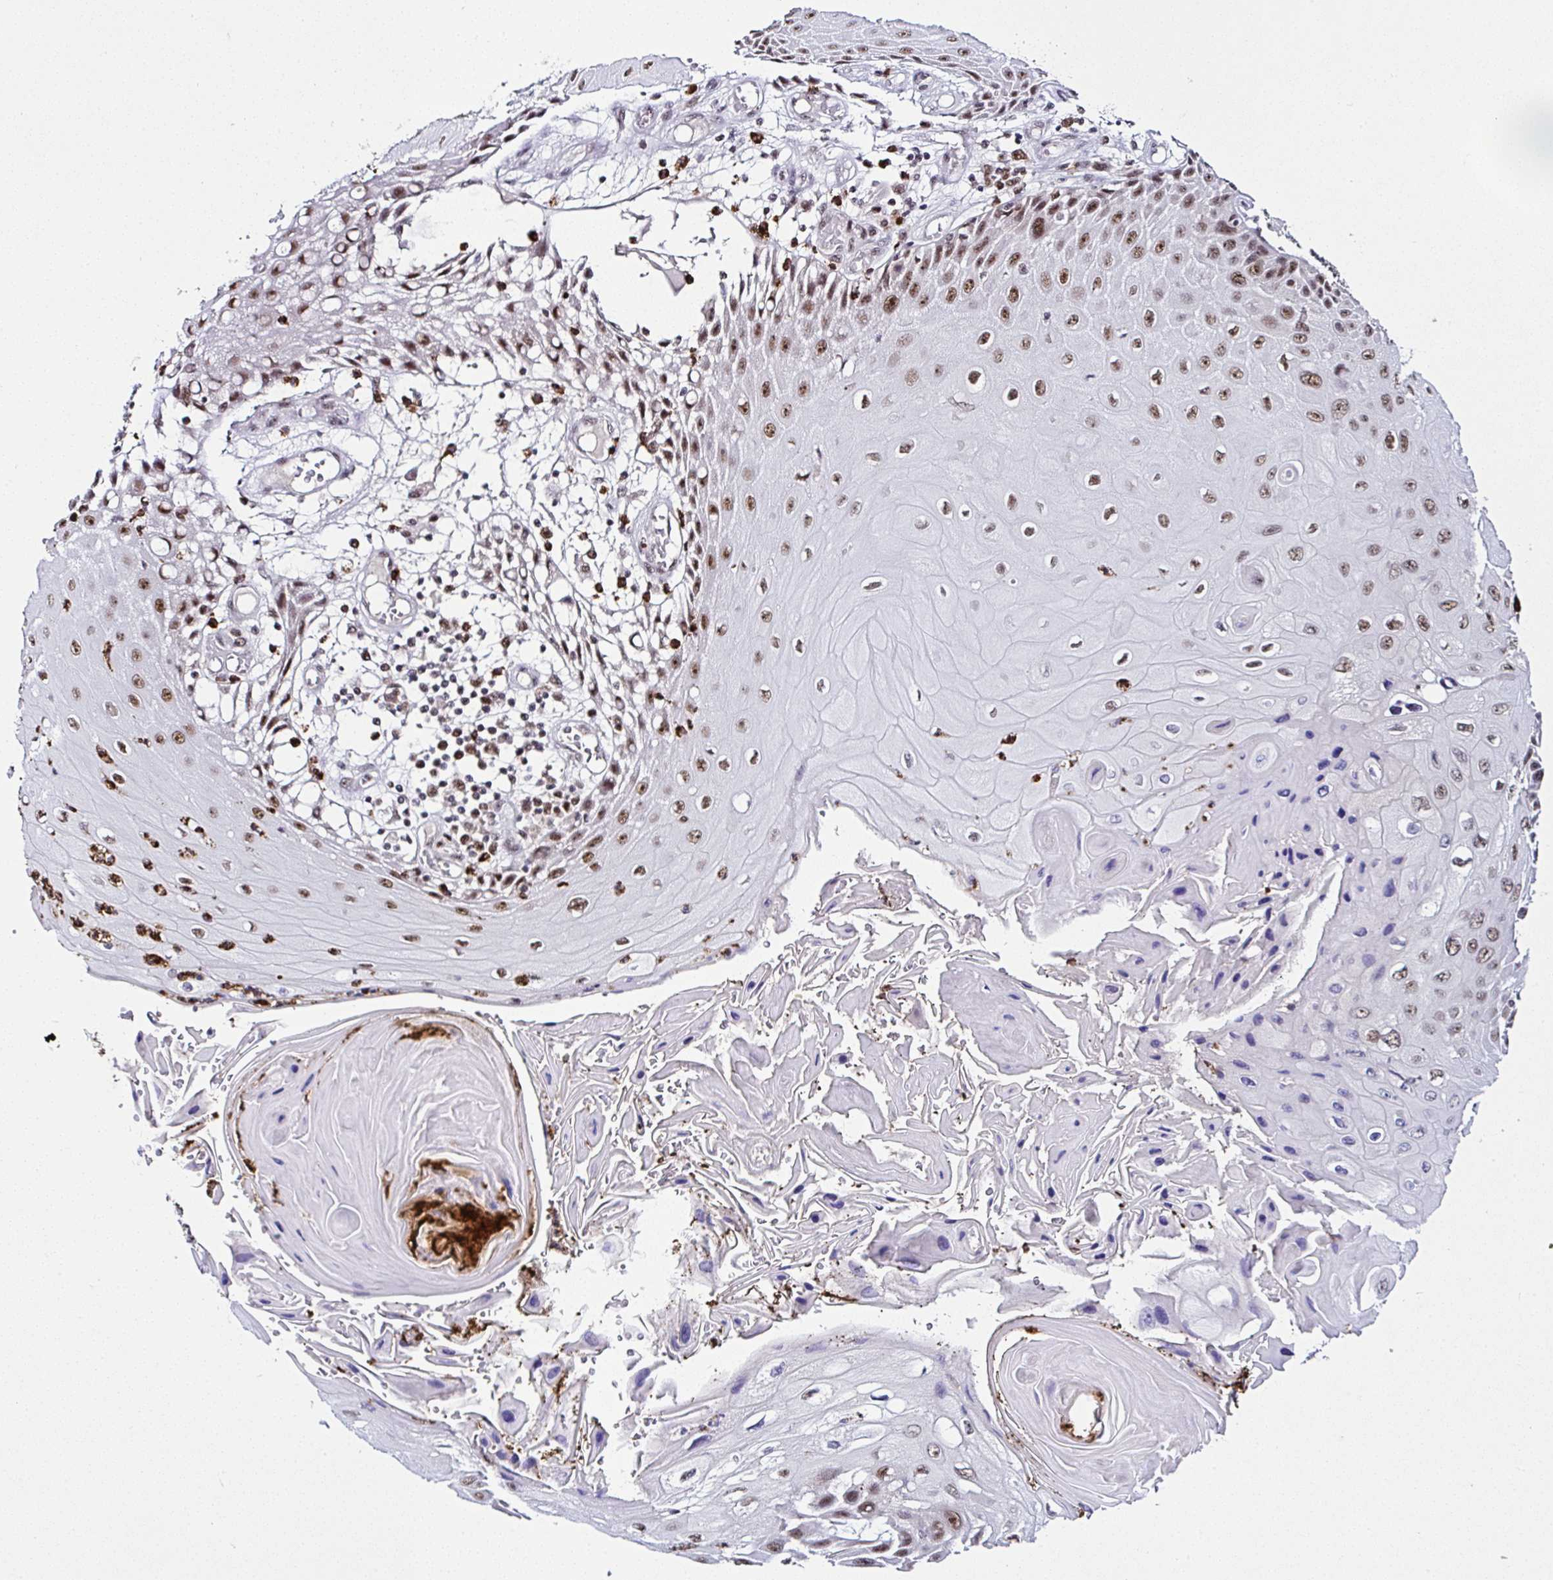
{"staining": {"intensity": "moderate", "quantity": ">75%", "location": "nuclear"}, "tissue": "skin cancer", "cell_type": "Tumor cells", "image_type": "cancer", "snomed": [{"axis": "morphology", "description": "Squamous cell carcinoma, NOS"}, {"axis": "topography", "description": "Skin"}, {"axis": "topography", "description": "Vulva"}], "caption": "Moderate nuclear positivity is appreciated in about >75% of tumor cells in squamous cell carcinoma (skin). The staining is performed using DAB (3,3'-diaminobenzidine) brown chromogen to label protein expression. The nuclei are counter-stained blue using hematoxylin.", "gene": "PTPN2", "patient": {"sex": "female", "age": 44}}